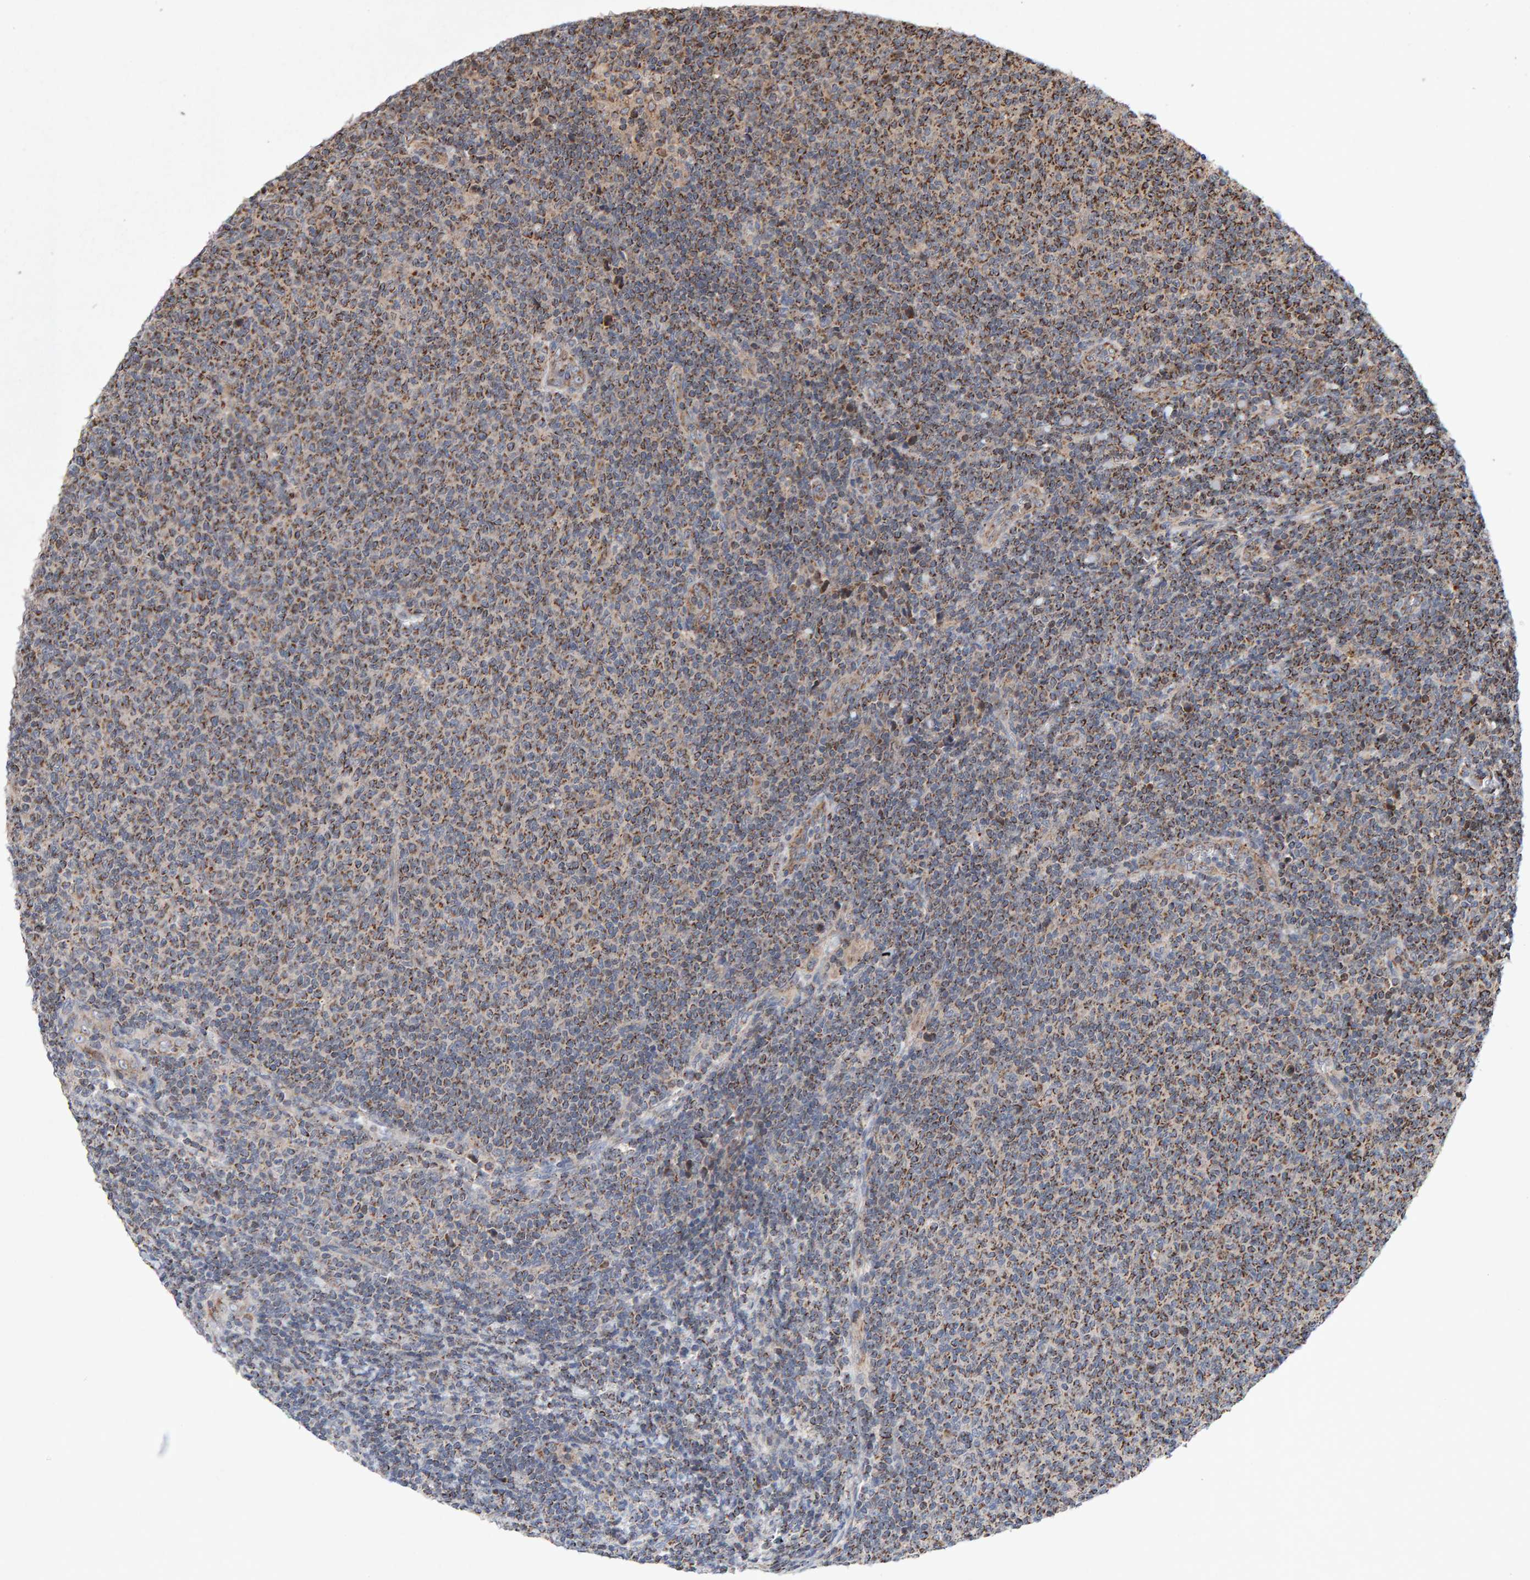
{"staining": {"intensity": "moderate", "quantity": "25%-75%", "location": "cytoplasmic/membranous"}, "tissue": "lymphoma", "cell_type": "Tumor cells", "image_type": "cancer", "snomed": [{"axis": "morphology", "description": "Malignant lymphoma, non-Hodgkin's type, Low grade"}, {"axis": "topography", "description": "Lymph node"}], "caption": "Lymphoma was stained to show a protein in brown. There is medium levels of moderate cytoplasmic/membranous expression in approximately 25%-75% of tumor cells.", "gene": "PECR", "patient": {"sex": "male", "age": 66}}